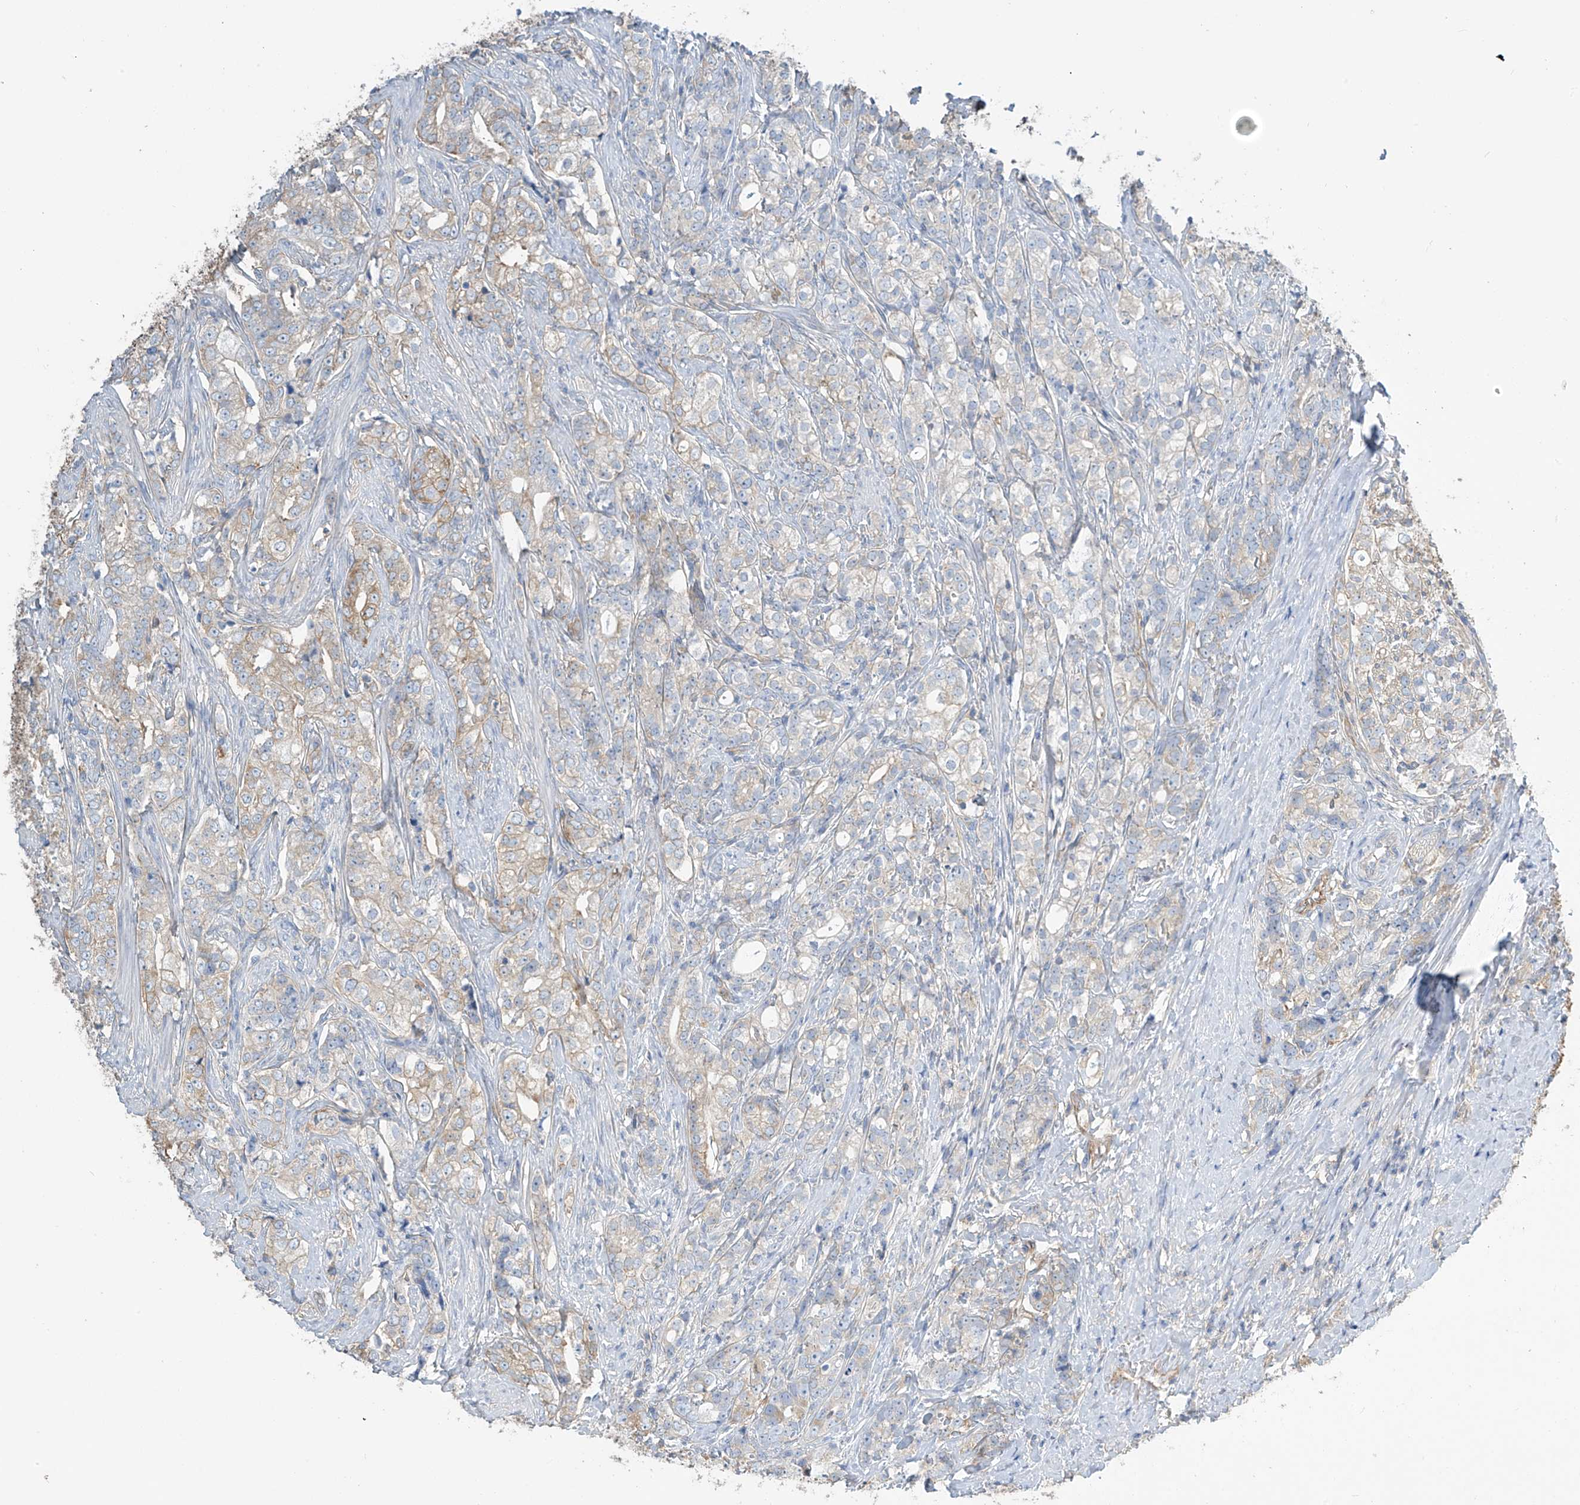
{"staining": {"intensity": "weak", "quantity": "<25%", "location": "cytoplasmic/membranous"}, "tissue": "prostate cancer", "cell_type": "Tumor cells", "image_type": "cancer", "snomed": [{"axis": "morphology", "description": "Adenocarcinoma, High grade"}, {"axis": "topography", "description": "Prostate"}], "caption": "A high-resolution photomicrograph shows immunohistochemistry (IHC) staining of prostate high-grade adenocarcinoma, which shows no significant positivity in tumor cells.", "gene": "ZNF846", "patient": {"sex": "male", "age": 69}}